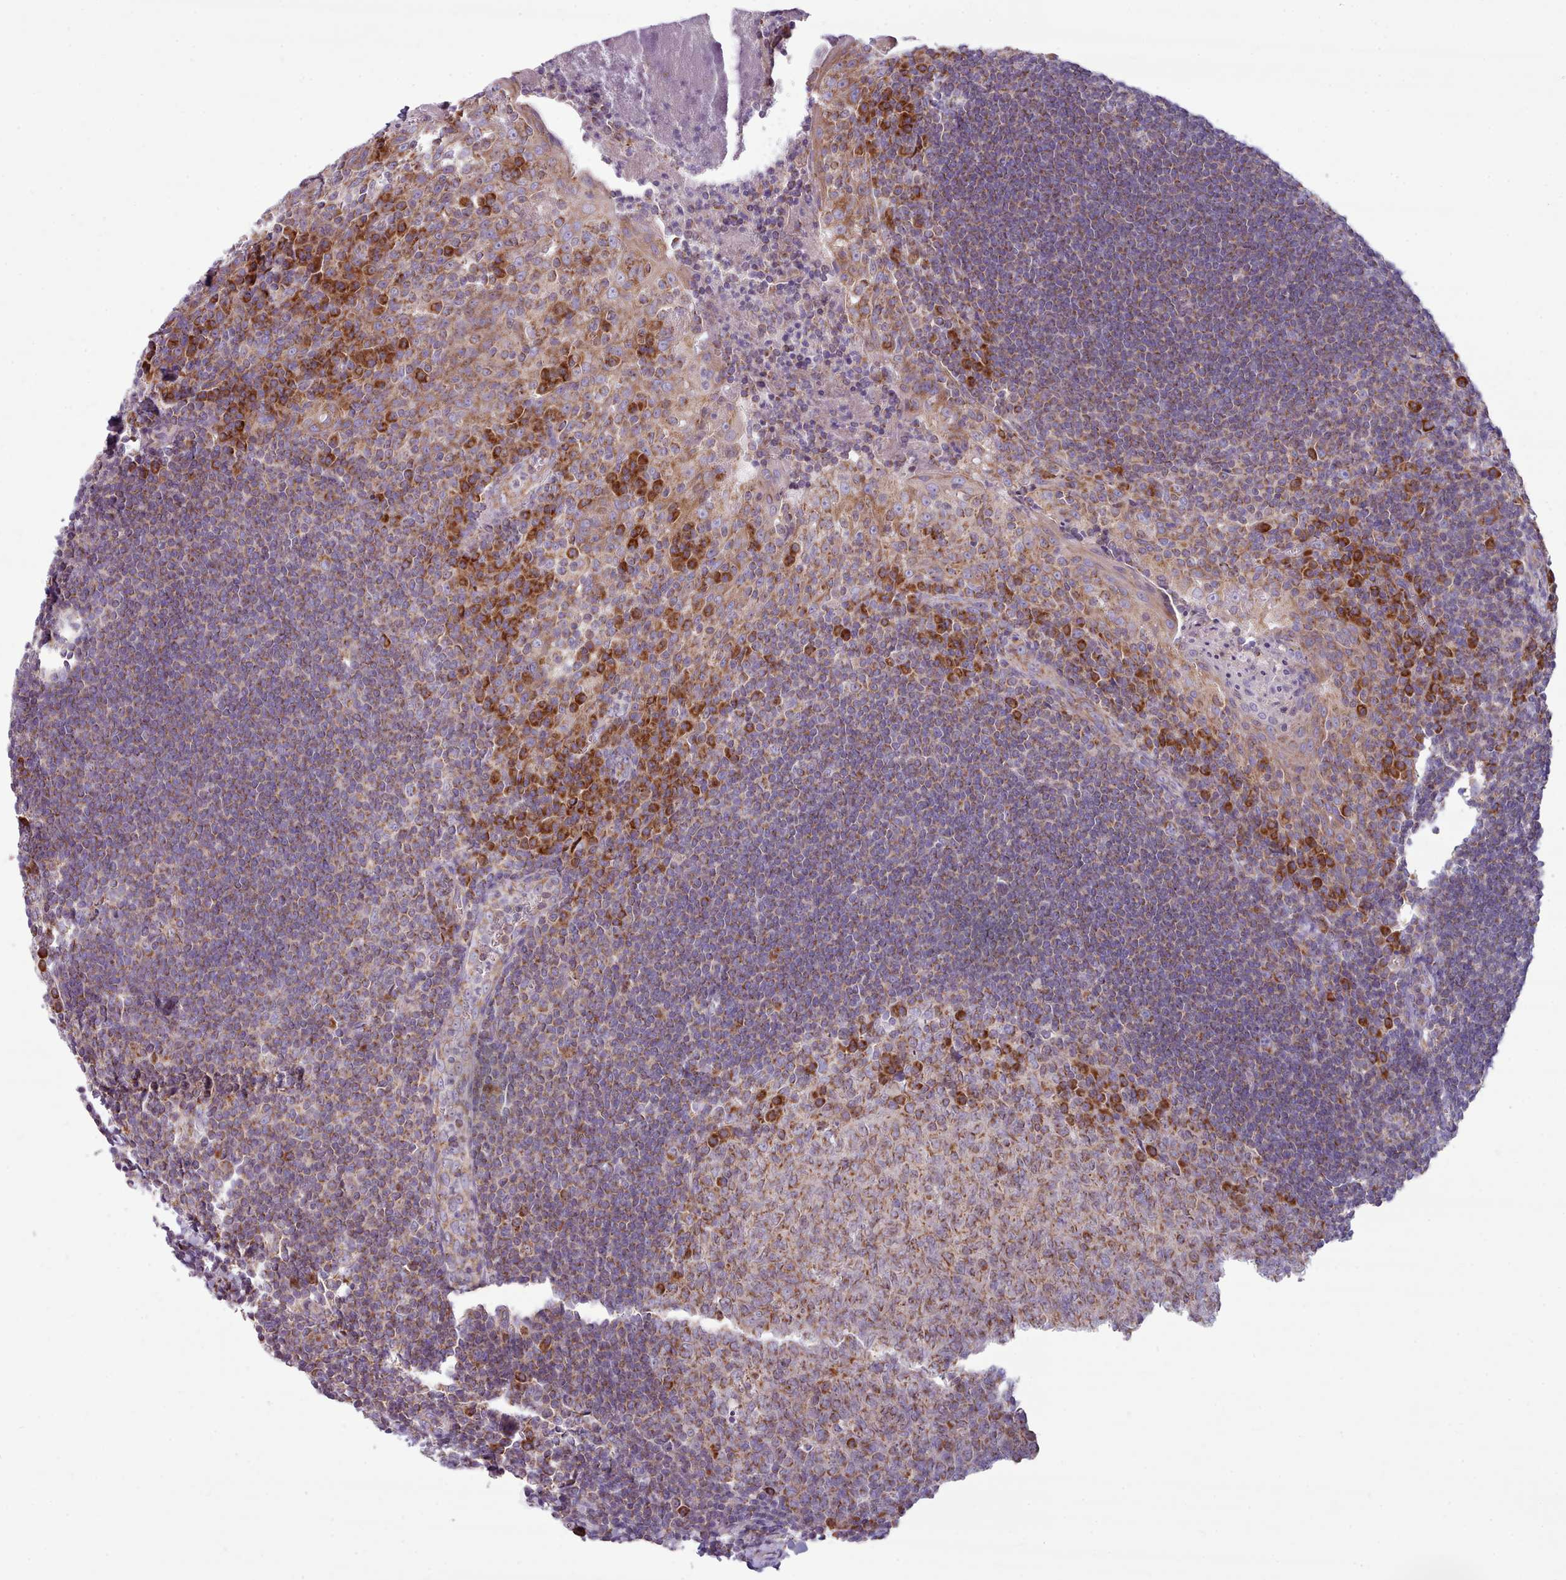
{"staining": {"intensity": "strong", "quantity": "25%-75%", "location": "cytoplasmic/membranous"}, "tissue": "tonsil", "cell_type": "Germinal center cells", "image_type": "normal", "snomed": [{"axis": "morphology", "description": "Normal tissue, NOS"}, {"axis": "topography", "description": "Tonsil"}], "caption": "Strong cytoplasmic/membranous protein staining is present in about 25%-75% of germinal center cells in tonsil. The staining was performed using DAB, with brown indicating positive protein expression. Nuclei are stained blue with hematoxylin.", "gene": "SRP54", "patient": {"sex": "male", "age": 27}}